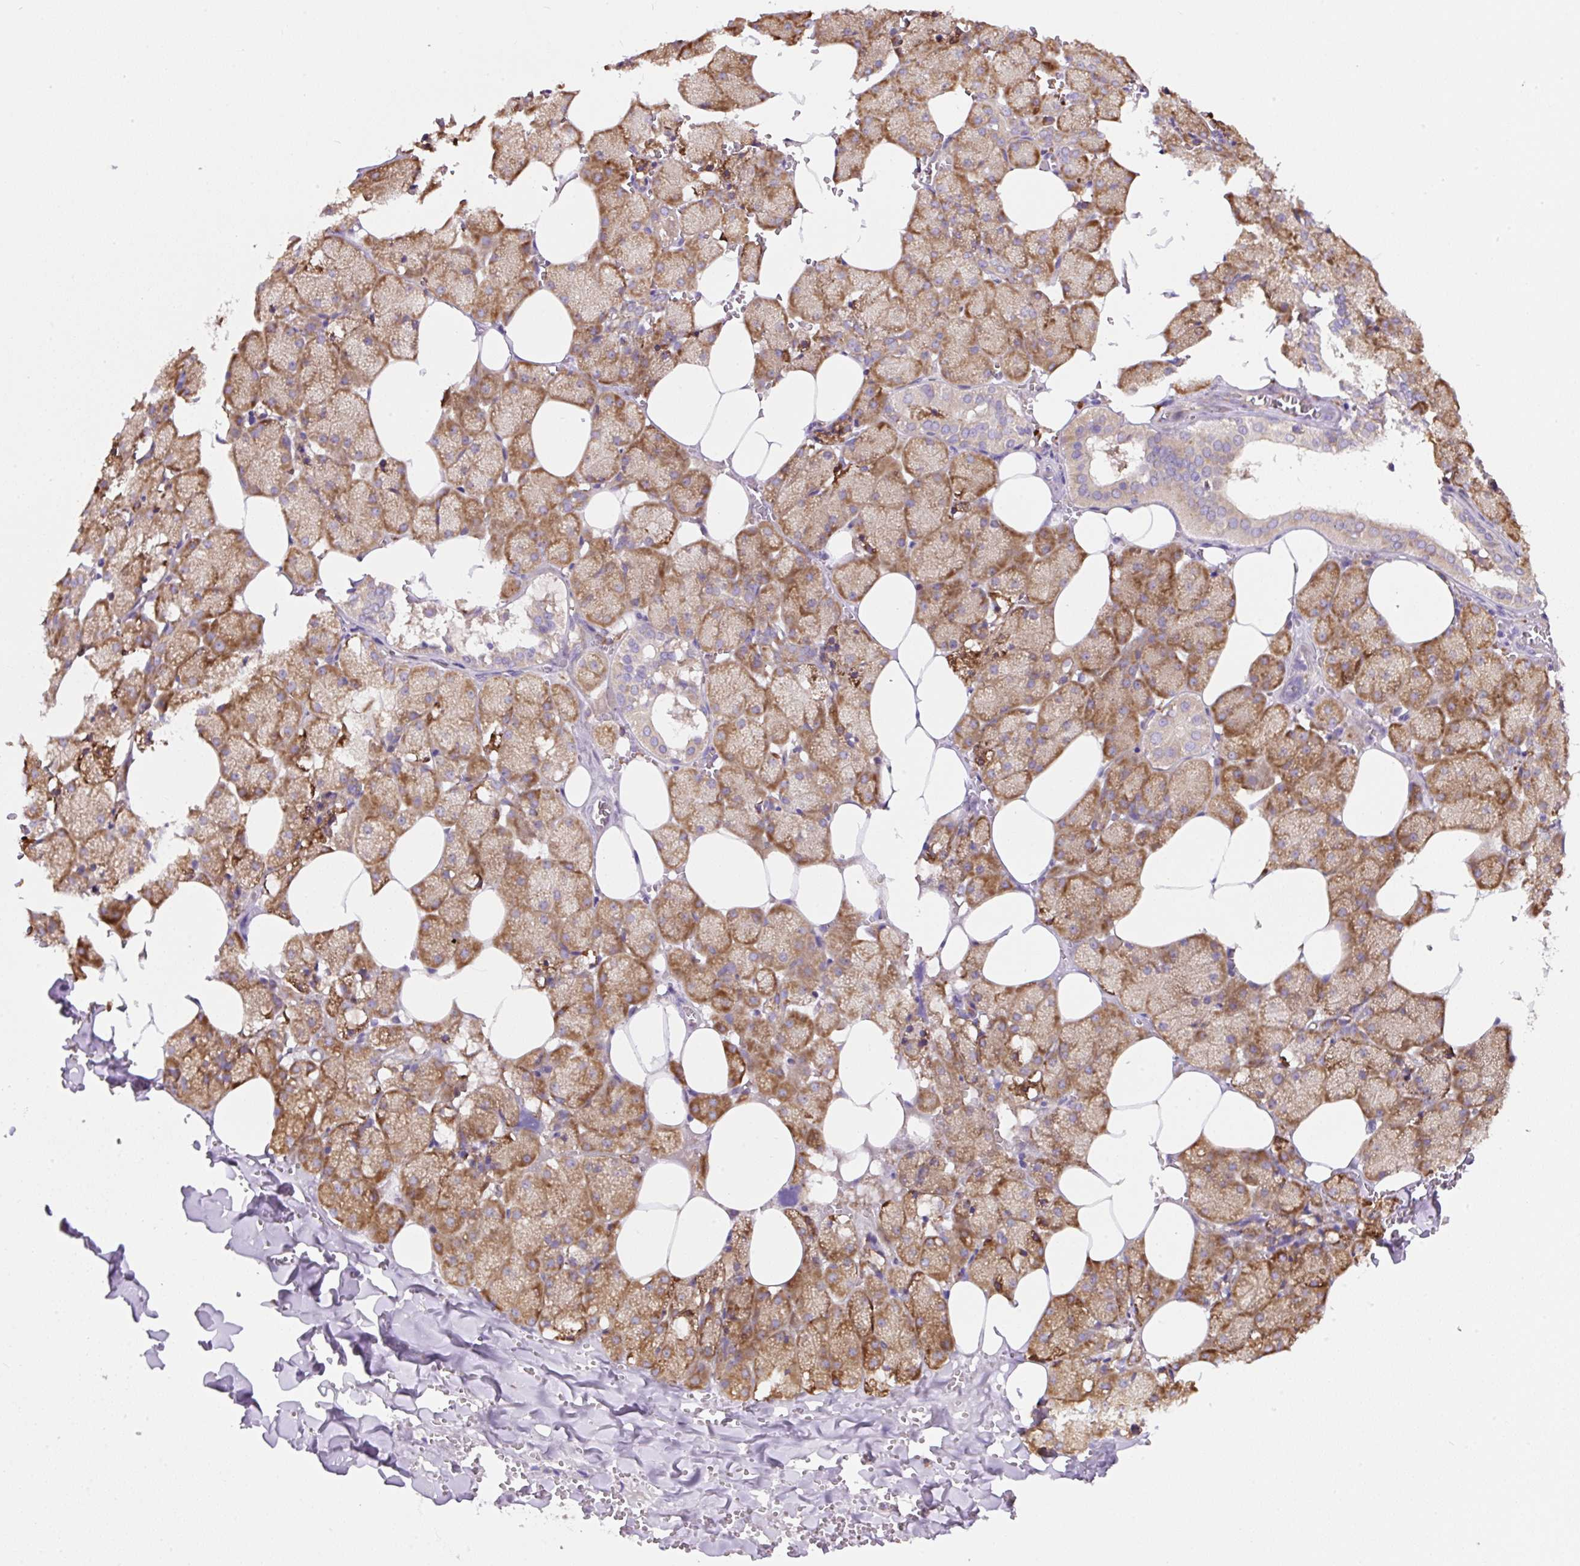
{"staining": {"intensity": "strong", "quantity": ">75%", "location": "cytoplasmic/membranous"}, "tissue": "salivary gland", "cell_type": "Glandular cells", "image_type": "normal", "snomed": [{"axis": "morphology", "description": "Normal tissue, NOS"}, {"axis": "topography", "description": "Salivary gland"}, {"axis": "topography", "description": "Peripheral nerve tissue"}], "caption": "An image of salivary gland stained for a protein reveals strong cytoplasmic/membranous brown staining in glandular cells. (DAB (3,3'-diaminobenzidine) = brown stain, brightfield microscopy at high magnification).", "gene": "RPS23", "patient": {"sex": "male", "age": 38}}